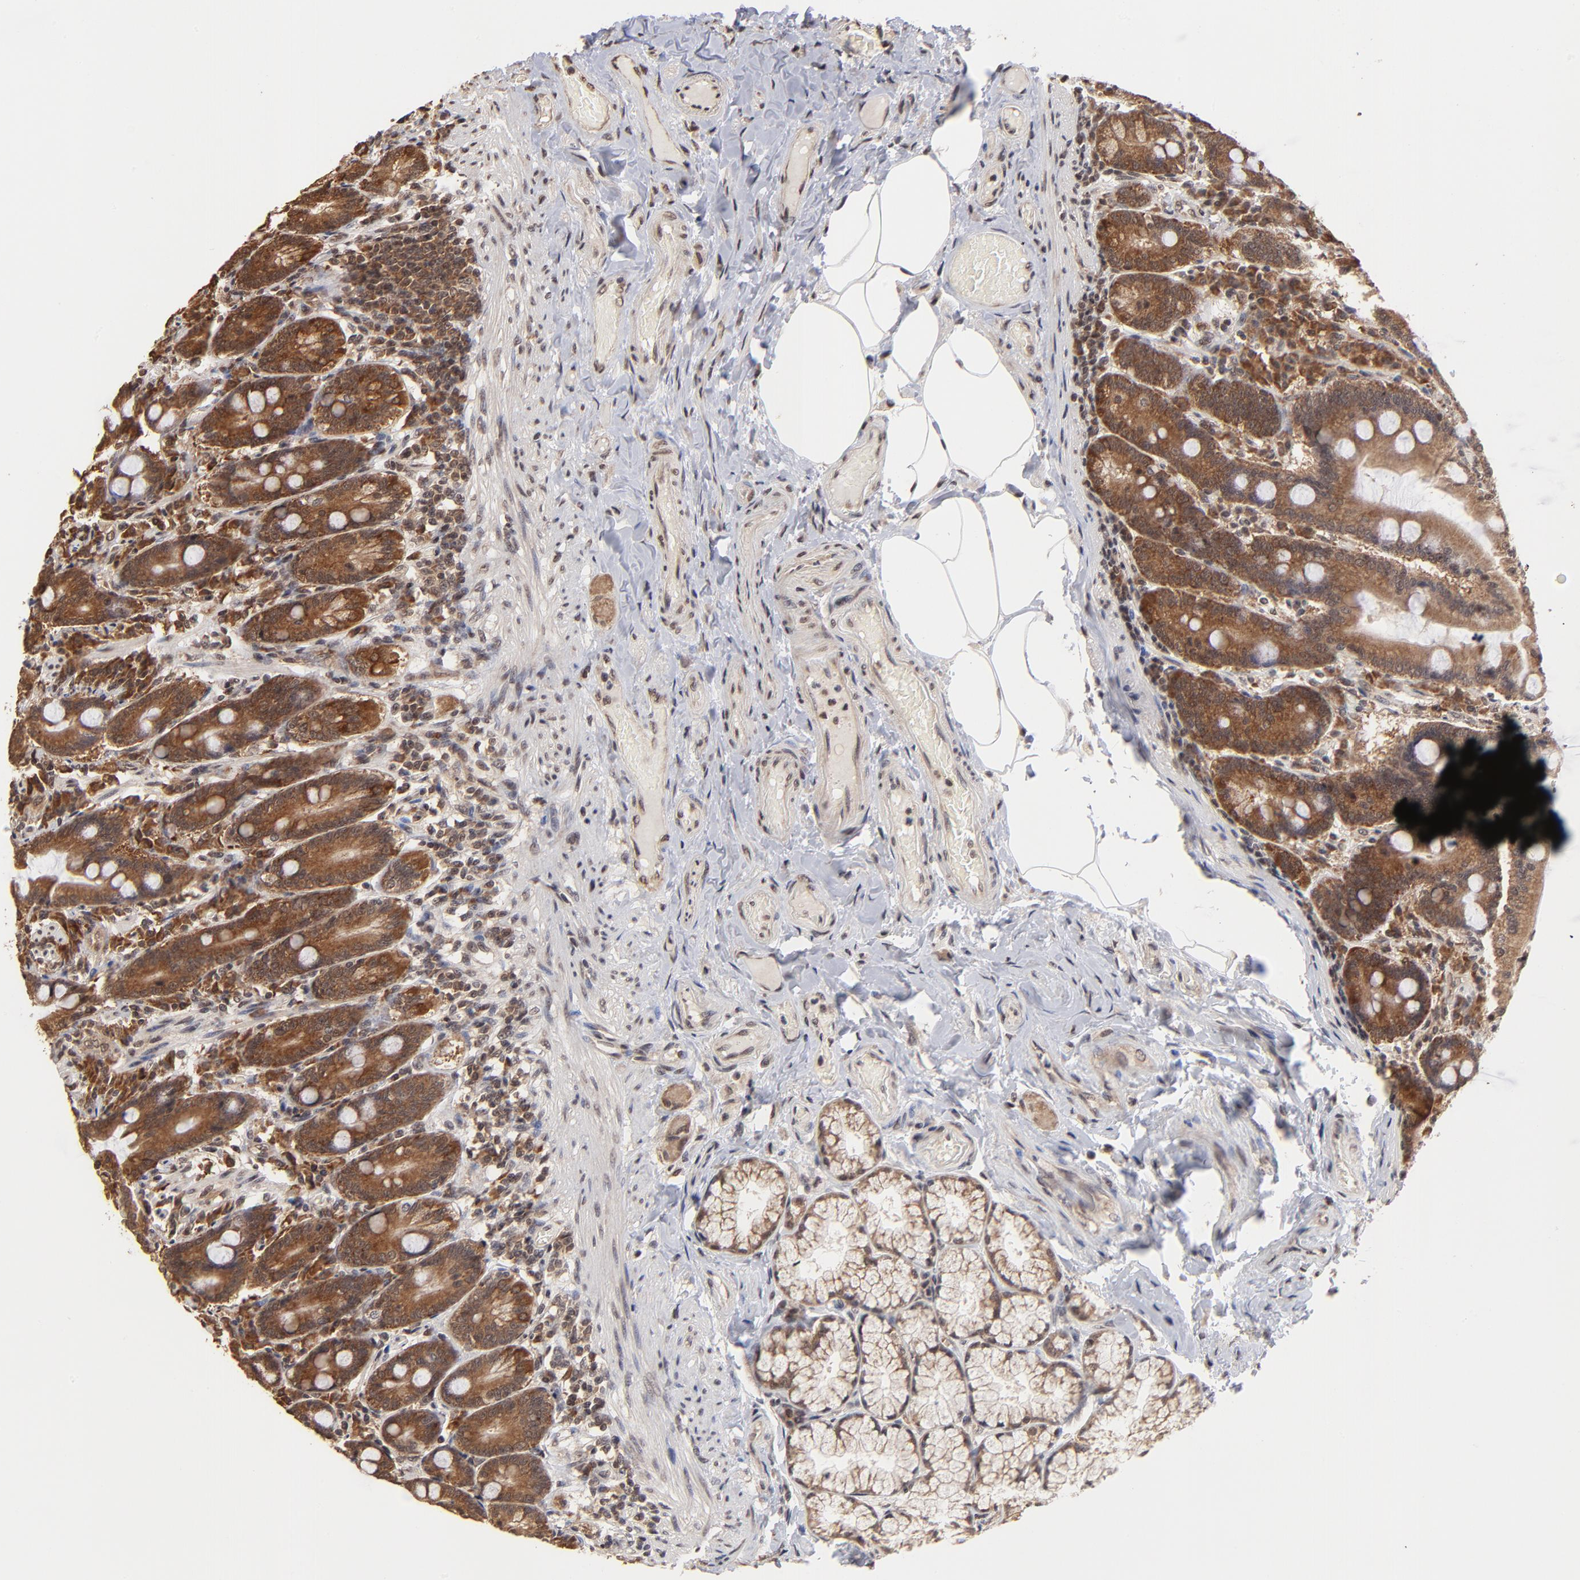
{"staining": {"intensity": "moderate", "quantity": "25%-75%", "location": "cytoplasmic/membranous"}, "tissue": "duodenum", "cell_type": "Glandular cells", "image_type": "normal", "snomed": [{"axis": "morphology", "description": "Normal tissue, NOS"}, {"axis": "topography", "description": "Duodenum"}], "caption": "Immunohistochemical staining of normal duodenum shows moderate cytoplasmic/membranous protein expression in about 25%-75% of glandular cells. Immunohistochemistry stains the protein of interest in brown and the nuclei are stained blue.", "gene": "BRPF1", "patient": {"sex": "female", "age": 64}}